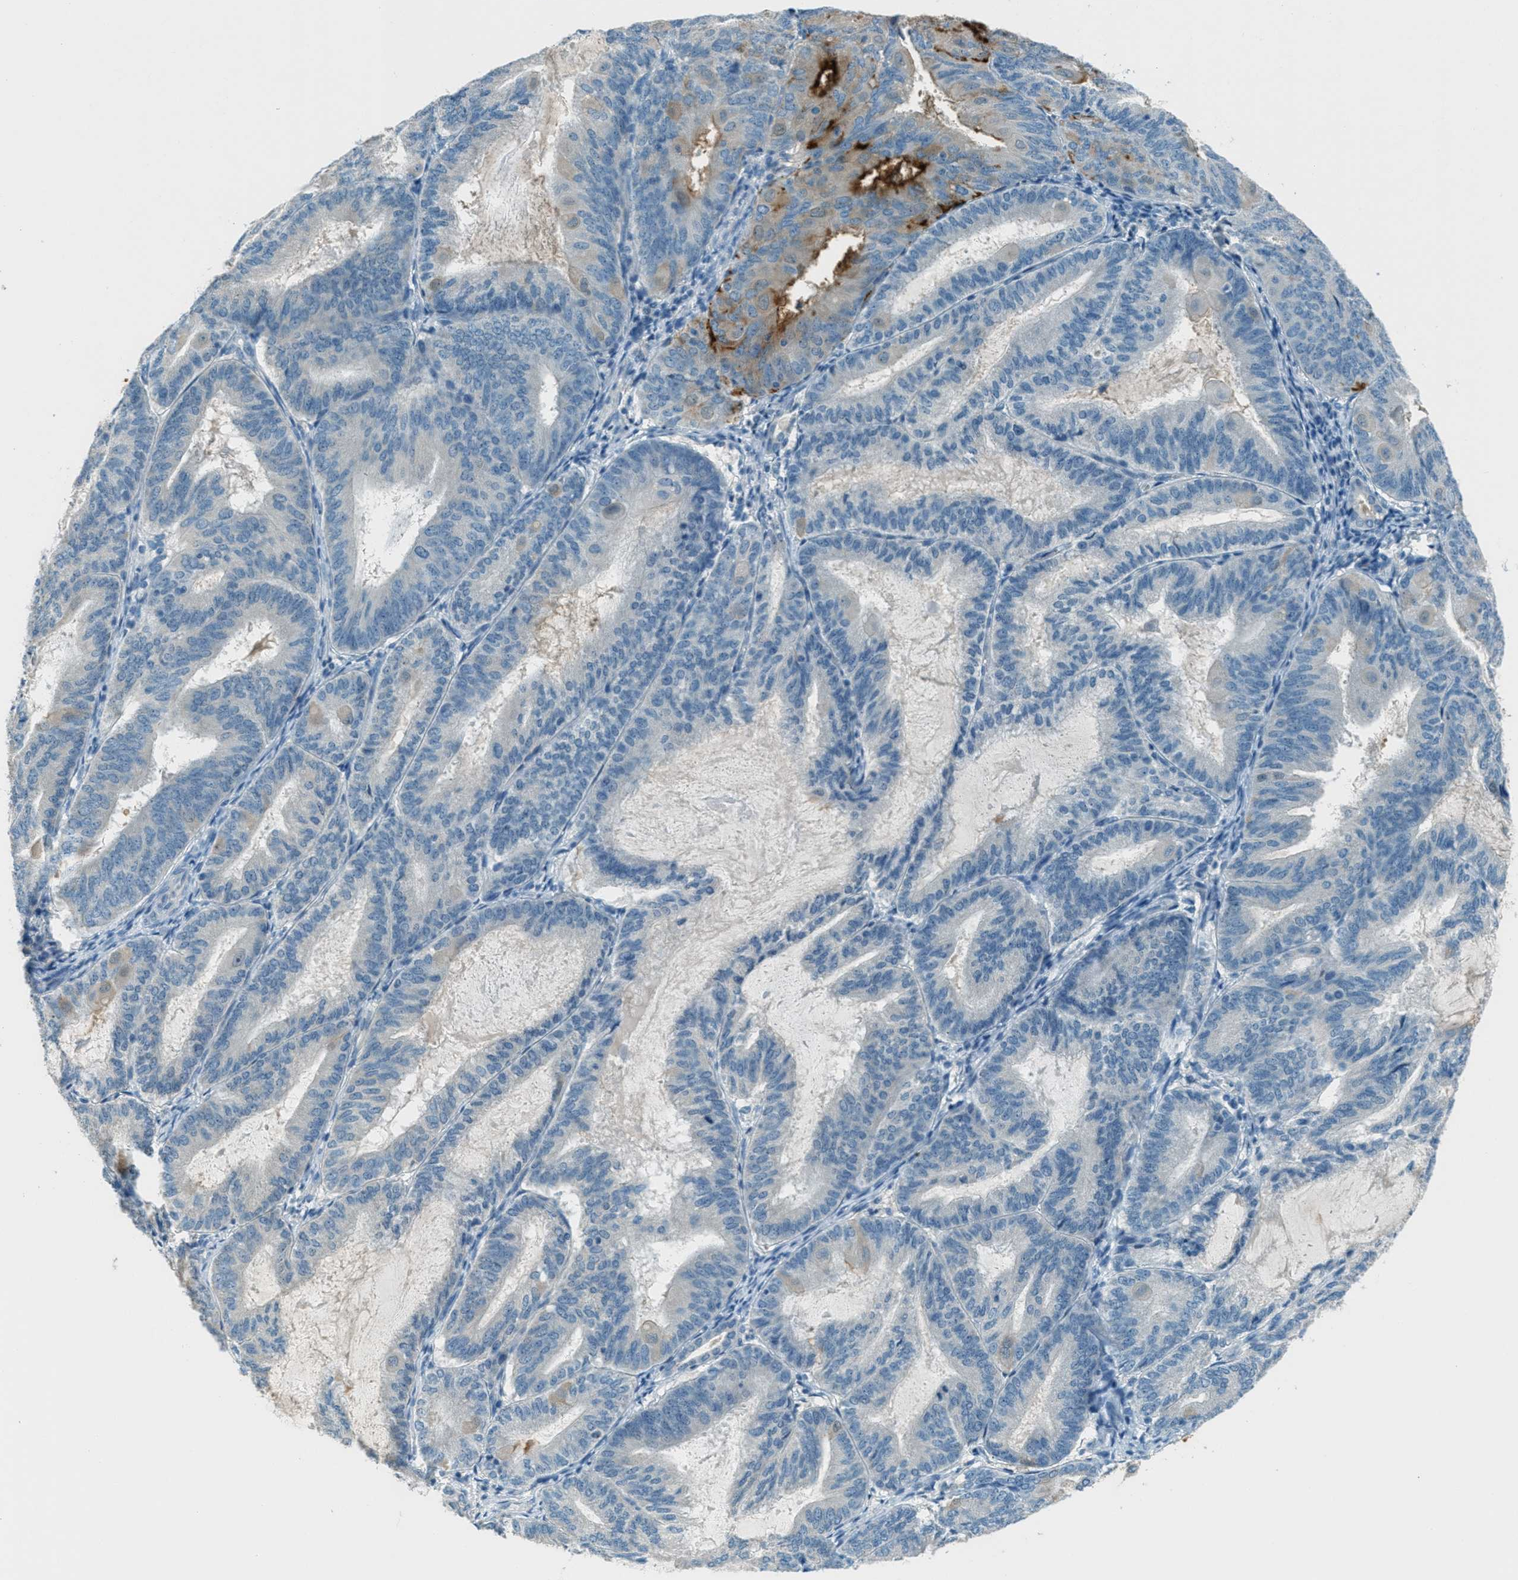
{"staining": {"intensity": "strong", "quantity": "<25%", "location": "cytoplasmic/membranous"}, "tissue": "endometrial cancer", "cell_type": "Tumor cells", "image_type": "cancer", "snomed": [{"axis": "morphology", "description": "Adenocarcinoma, NOS"}, {"axis": "topography", "description": "Endometrium"}], "caption": "Immunohistochemical staining of human endometrial cancer reveals medium levels of strong cytoplasmic/membranous protein positivity in about <25% of tumor cells.", "gene": "MSLN", "patient": {"sex": "female", "age": 81}}